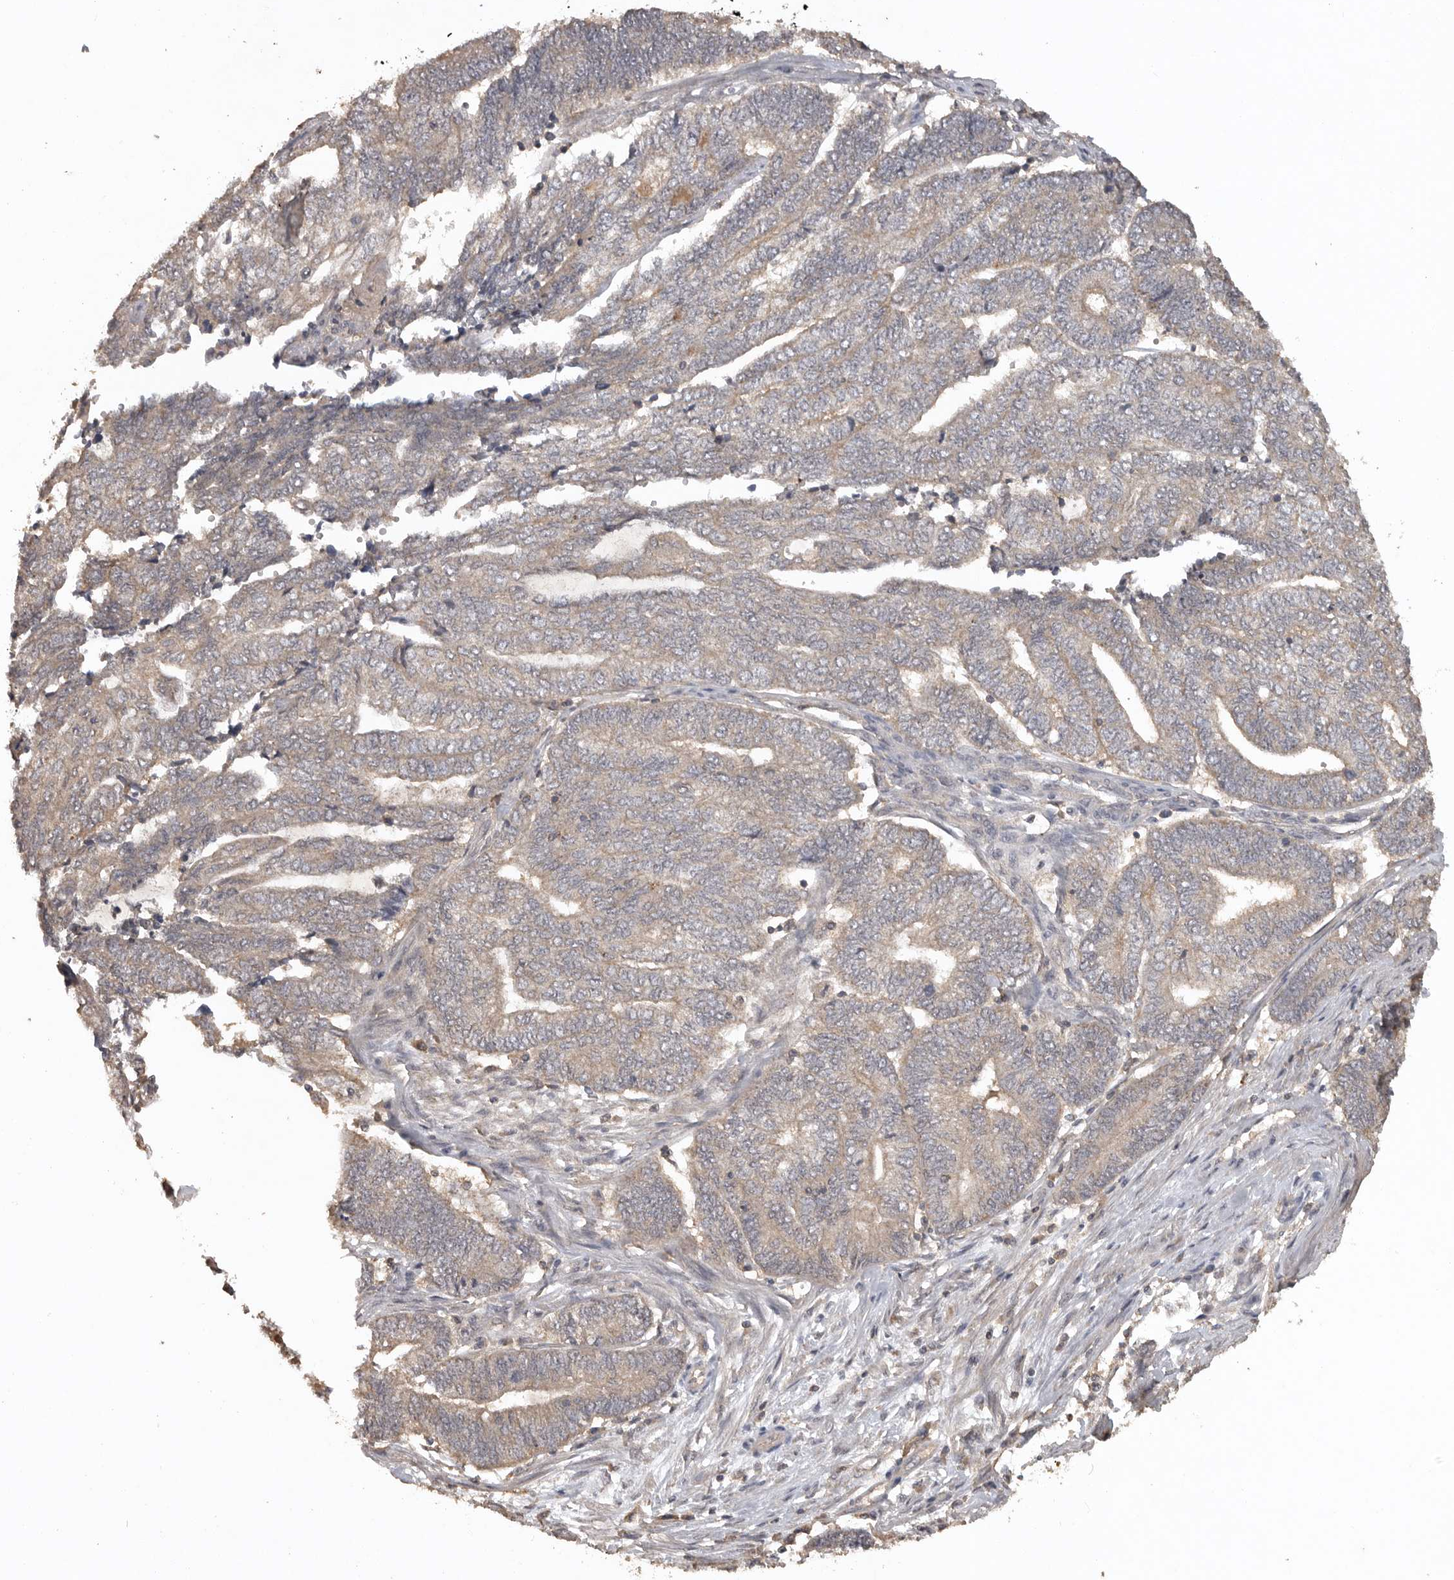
{"staining": {"intensity": "weak", "quantity": "25%-75%", "location": "cytoplasmic/membranous"}, "tissue": "endometrial cancer", "cell_type": "Tumor cells", "image_type": "cancer", "snomed": [{"axis": "morphology", "description": "Adenocarcinoma, NOS"}, {"axis": "topography", "description": "Uterus"}, {"axis": "topography", "description": "Endometrium"}], "caption": "An IHC photomicrograph of neoplastic tissue is shown. Protein staining in brown labels weak cytoplasmic/membranous positivity in adenocarcinoma (endometrial) within tumor cells. (DAB IHC with brightfield microscopy, high magnification).", "gene": "ADAMTS4", "patient": {"sex": "female", "age": 70}}